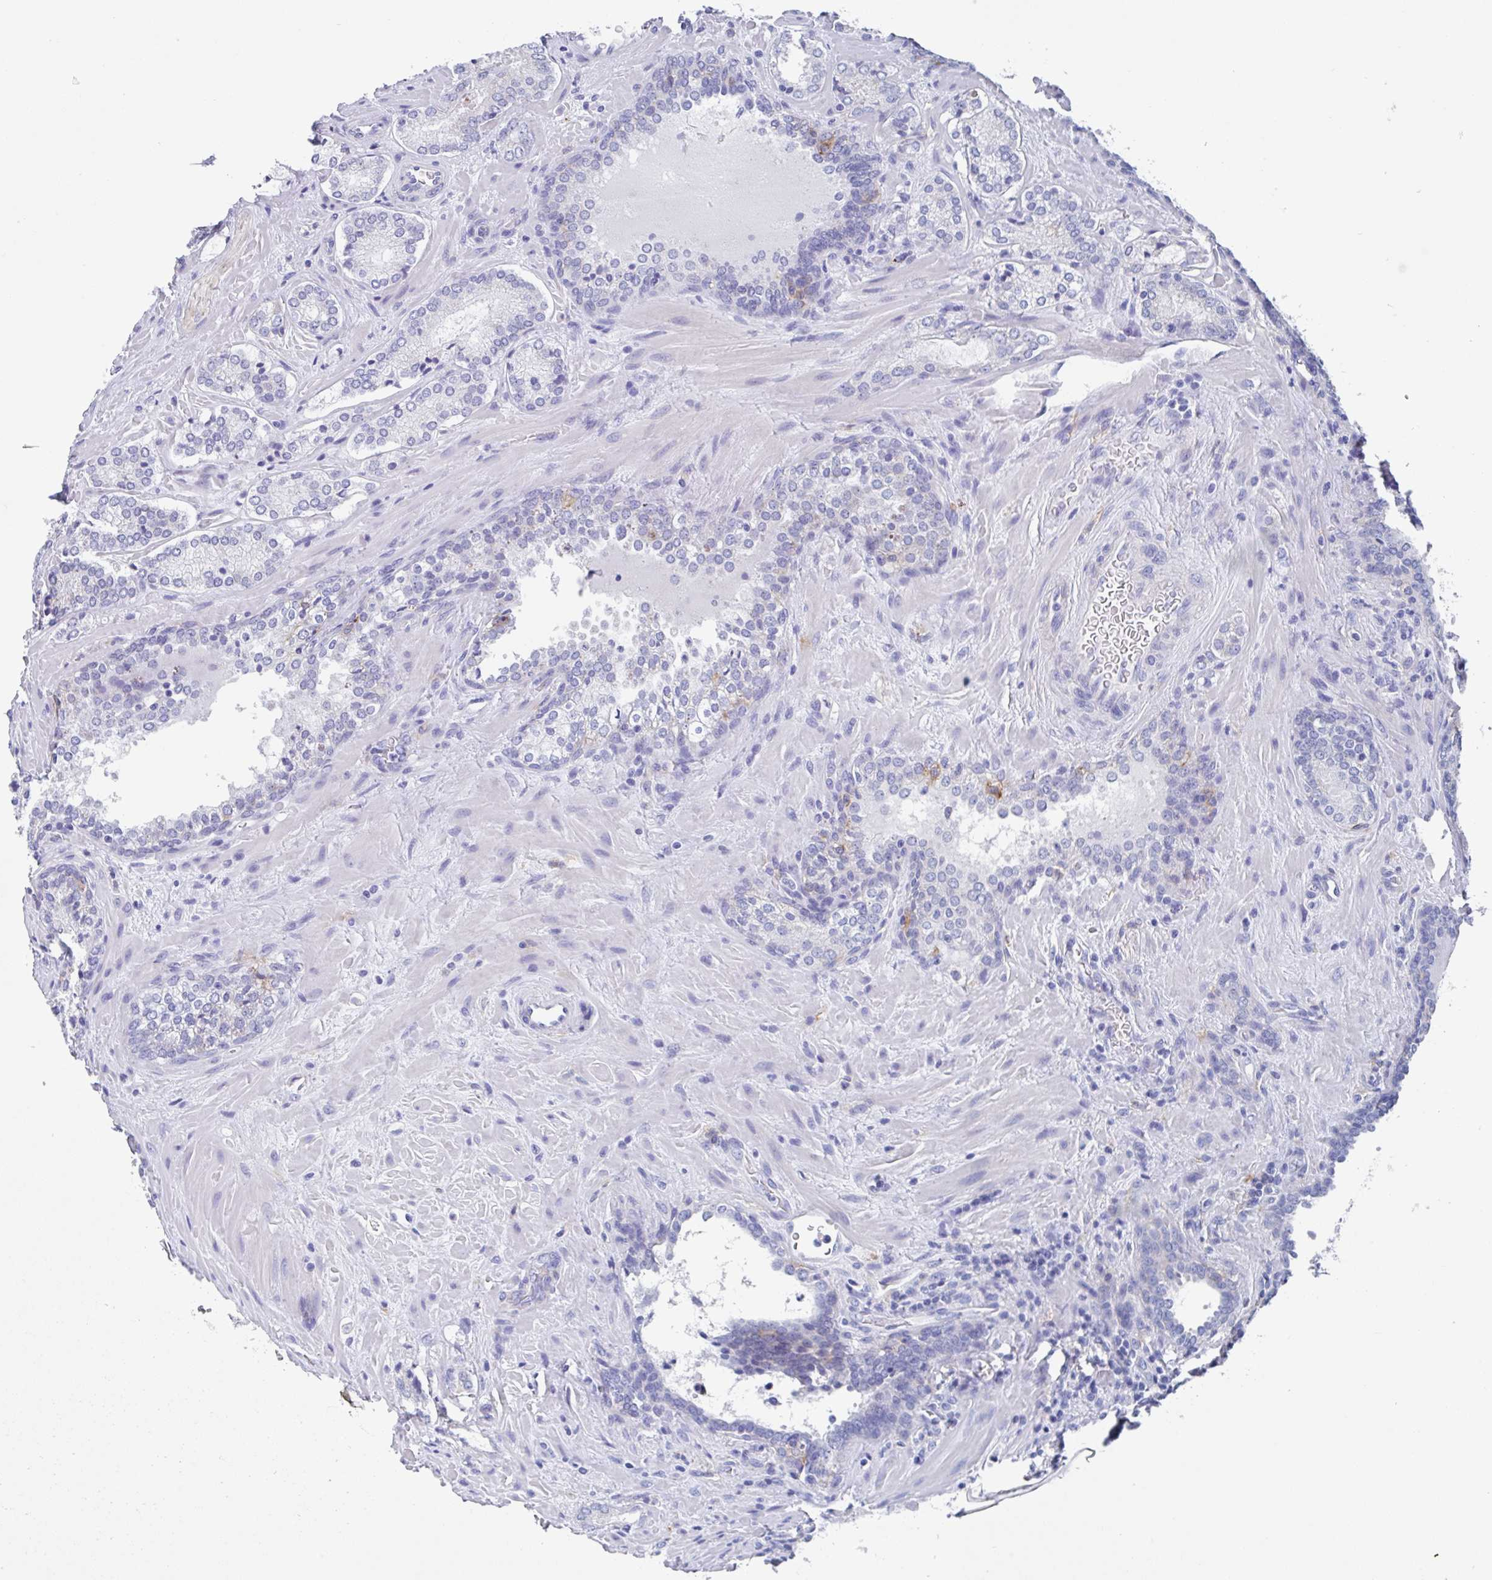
{"staining": {"intensity": "negative", "quantity": "none", "location": "none"}, "tissue": "prostate cancer", "cell_type": "Tumor cells", "image_type": "cancer", "snomed": [{"axis": "morphology", "description": "Adenocarcinoma, Low grade"}, {"axis": "topography", "description": "Prostate"}], "caption": "Prostate cancer (low-grade adenocarcinoma) was stained to show a protein in brown. There is no significant staining in tumor cells.", "gene": "FCGR3A", "patient": {"sex": "male", "age": 62}}